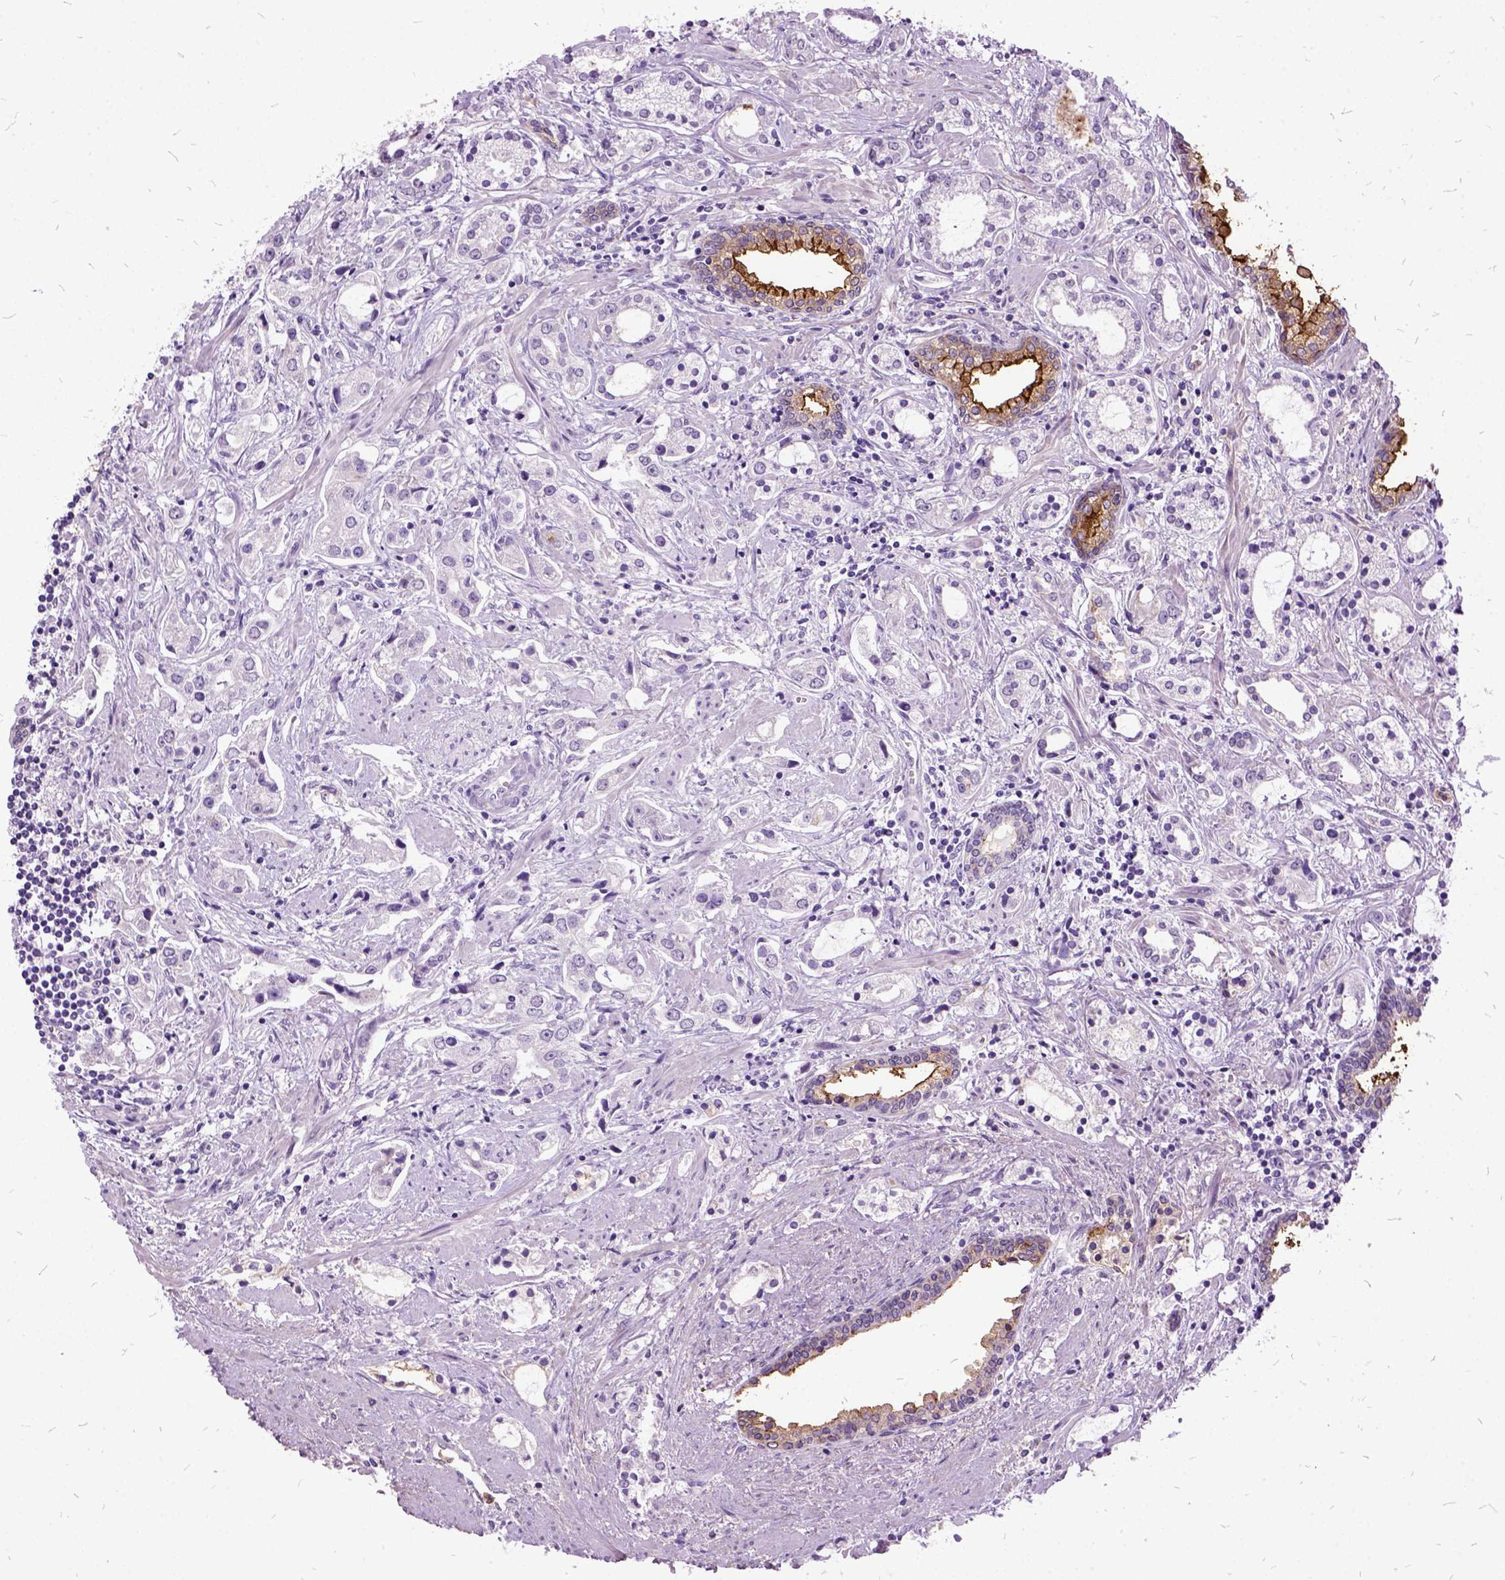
{"staining": {"intensity": "strong", "quantity": "<25%", "location": "cytoplasmic/membranous"}, "tissue": "prostate cancer", "cell_type": "Tumor cells", "image_type": "cancer", "snomed": [{"axis": "morphology", "description": "Adenocarcinoma, Medium grade"}, {"axis": "topography", "description": "Prostate"}], "caption": "IHC micrograph of neoplastic tissue: human prostate cancer (adenocarcinoma (medium-grade)) stained using IHC demonstrates medium levels of strong protein expression localized specifically in the cytoplasmic/membranous of tumor cells, appearing as a cytoplasmic/membranous brown color.", "gene": "MME", "patient": {"sex": "male", "age": 57}}